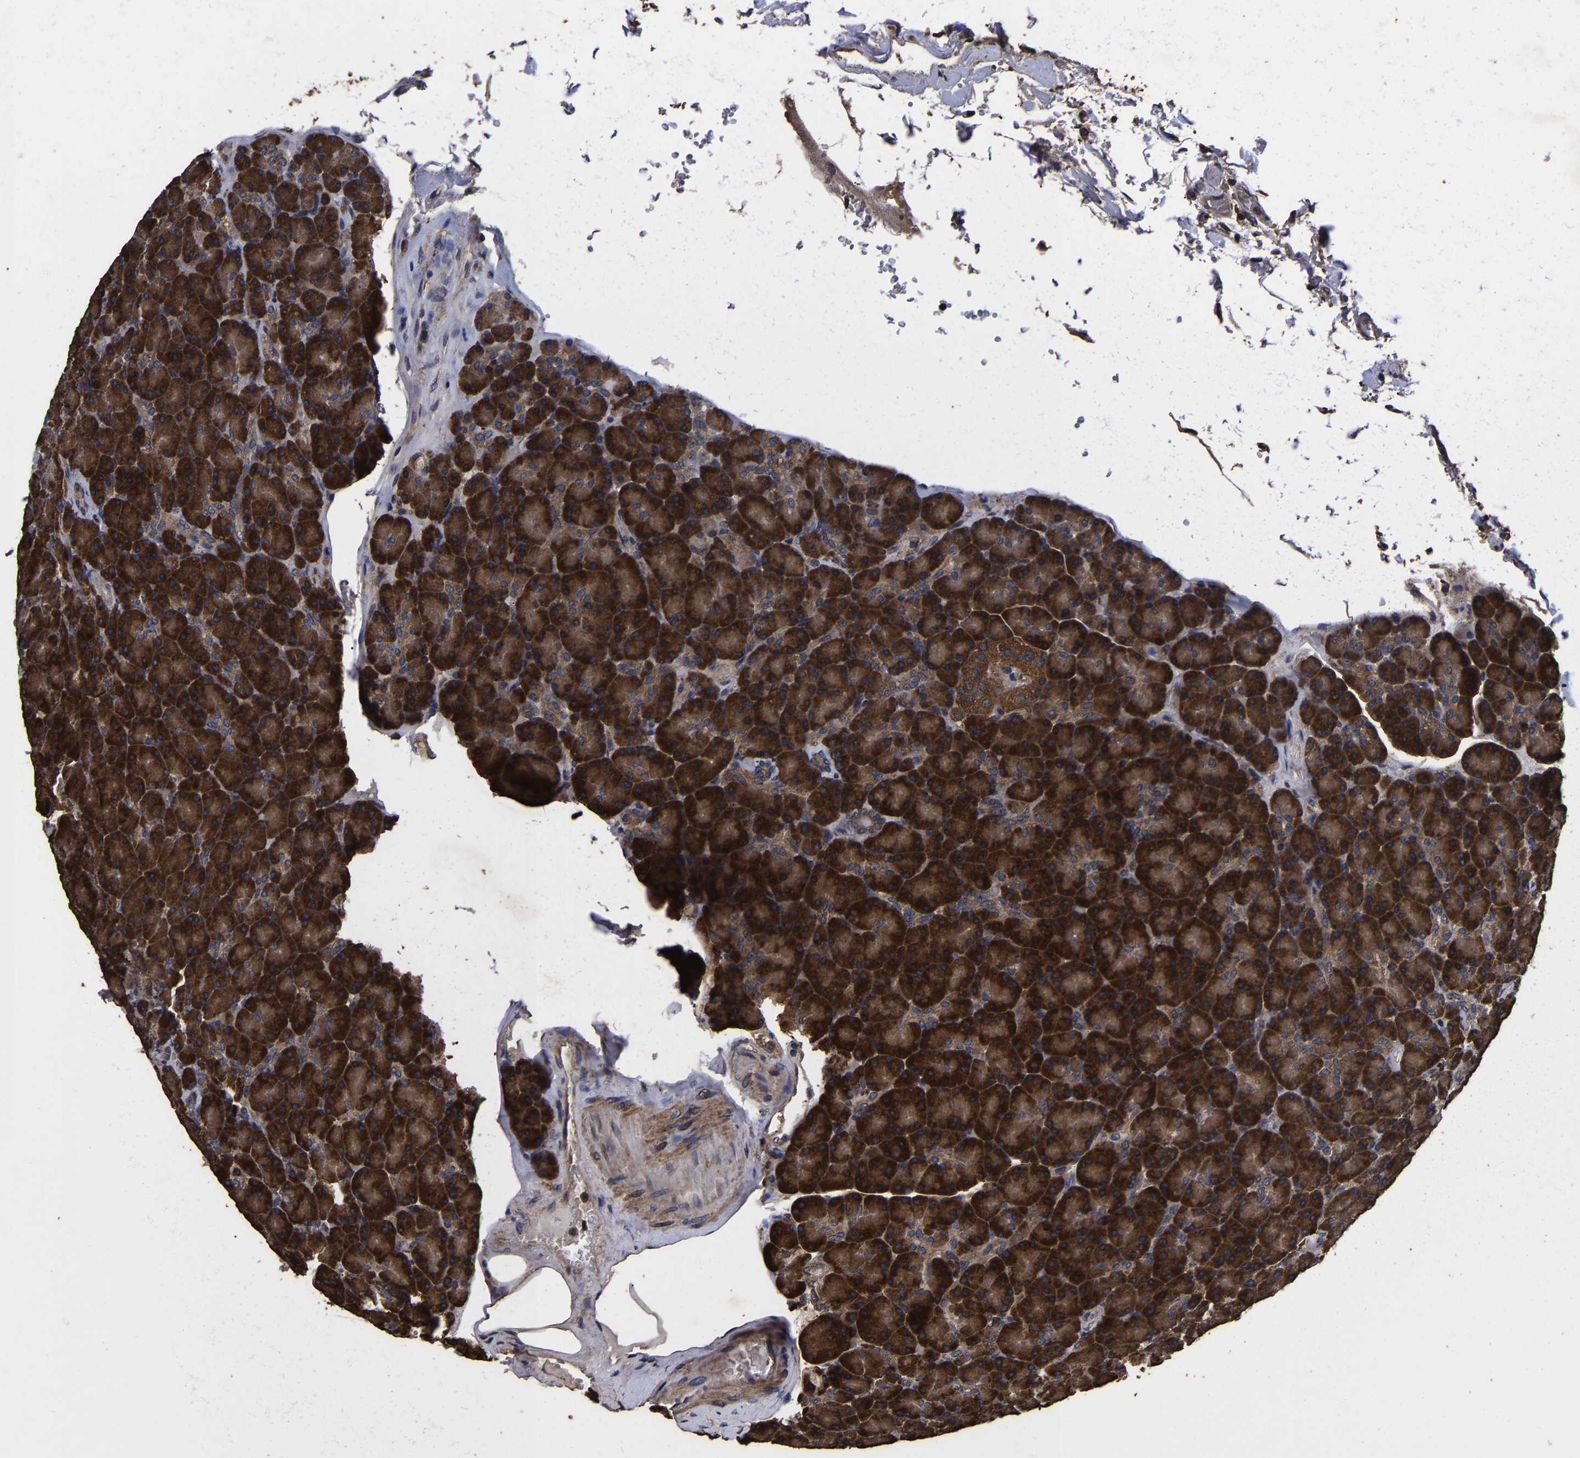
{"staining": {"intensity": "strong", "quantity": ">75%", "location": "cytoplasmic/membranous"}, "tissue": "pancreas", "cell_type": "Exocrine glandular cells", "image_type": "normal", "snomed": [{"axis": "morphology", "description": "Normal tissue, NOS"}, {"axis": "topography", "description": "Pancreas"}], "caption": "Pancreas stained with immunohistochemistry (IHC) displays strong cytoplasmic/membranous positivity in approximately >75% of exocrine glandular cells.", "gene": "ITCH", "patient": {"sex": "female", "age": 43}}